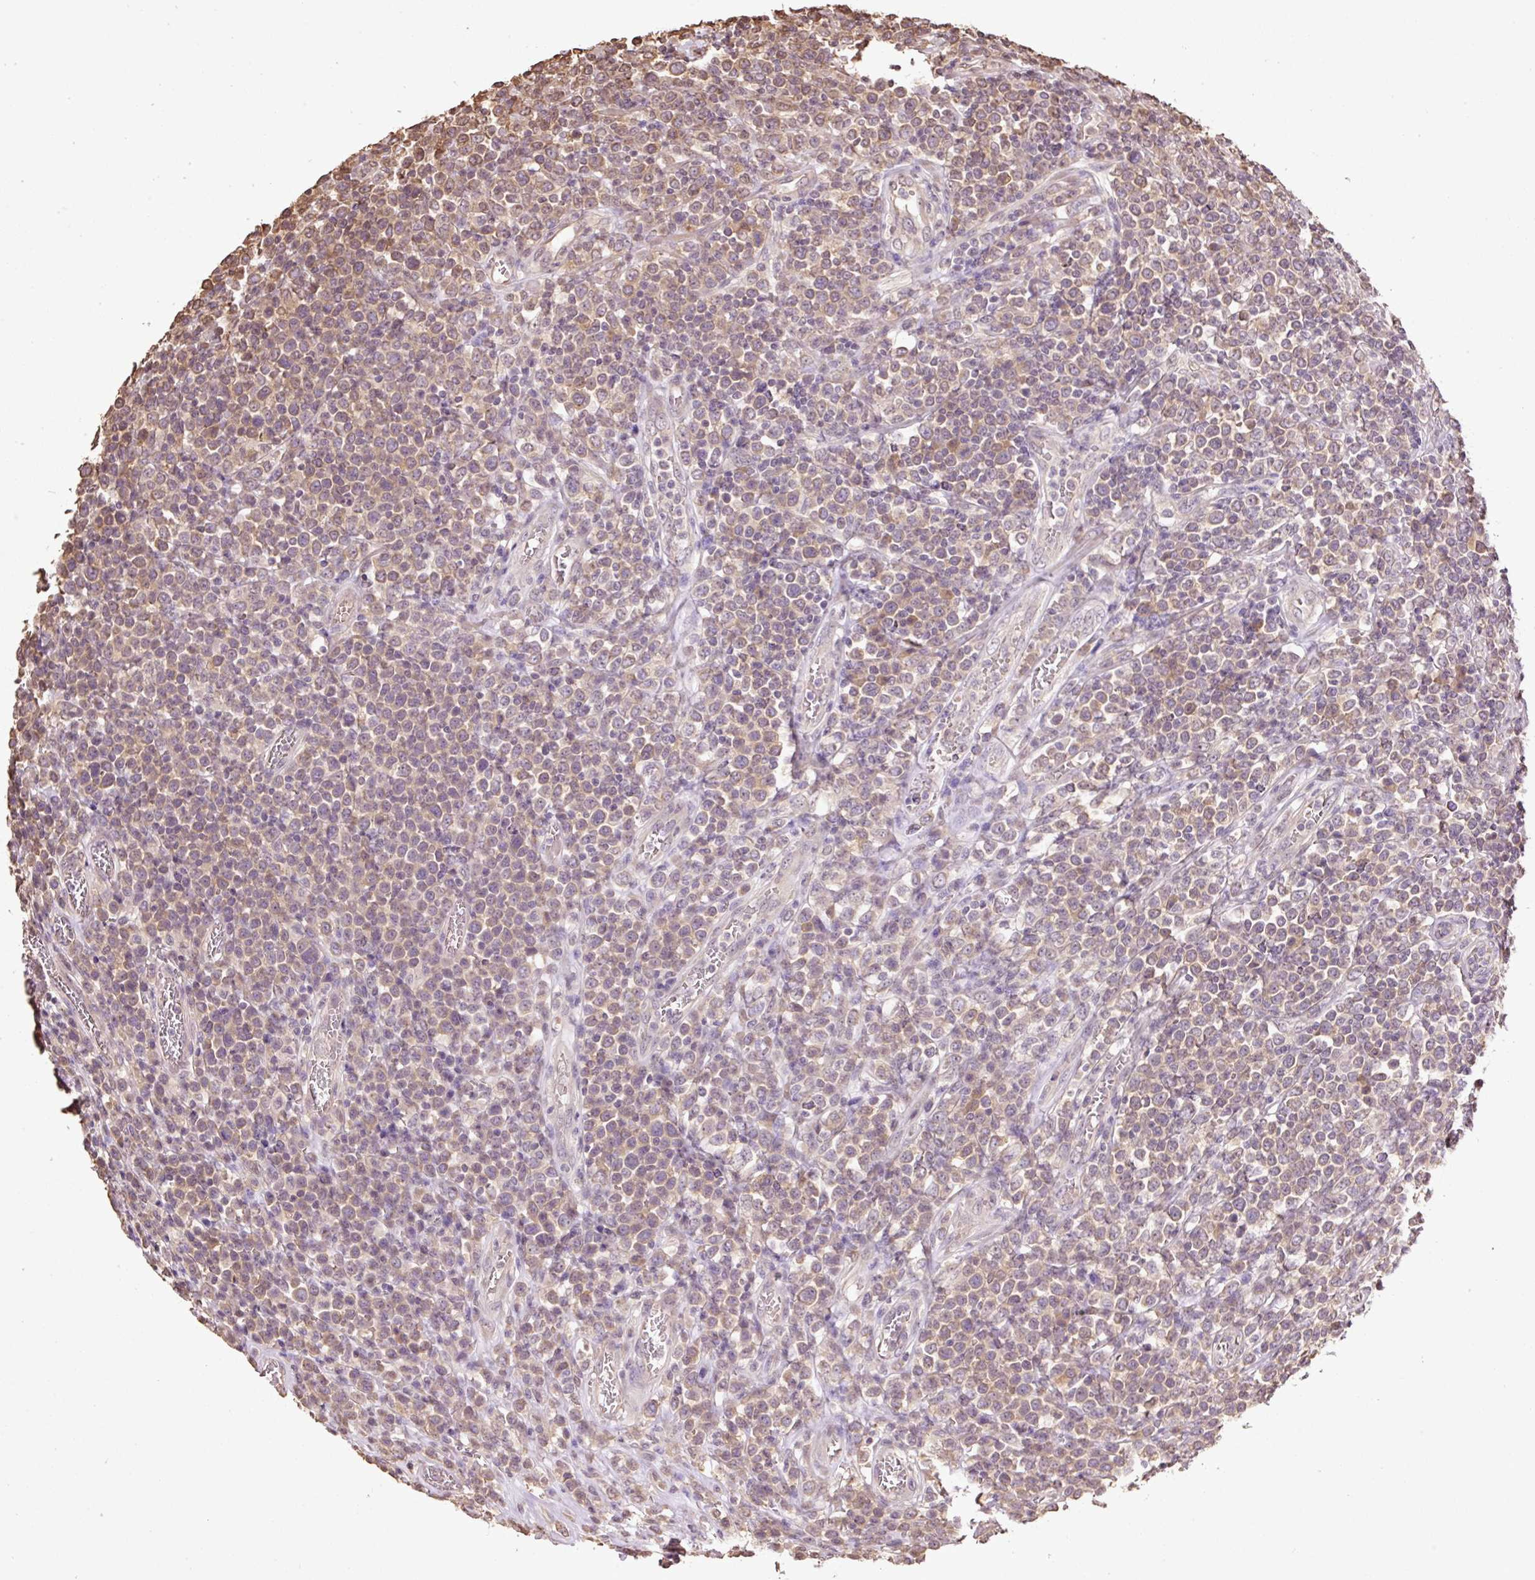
{"staining": {"intensity": "weak", "quantity": "25%-75%", "location": "cytoplasmic/membranous"}, "tissue": "lymphoma", "cell_type": "Tumor cells", "image_type": "cancer", "snomed": [{"axis": "morphology", "description": "Malignant lymphoma, non-Hodgkin's type, High grade"}, {"axis": "topography", "description": "Soft tissue"}], "caption": "Immunohistochemical staining of human high-grade malignant lymphoma, non-Hodgkin's type exhibits low levels of weak cytoplasmic/membranous protein positivity in approximately 25%-75% of tumor cells.", "gene": "TMEM170B", "patient": {"sex": "female", "age": 56}}